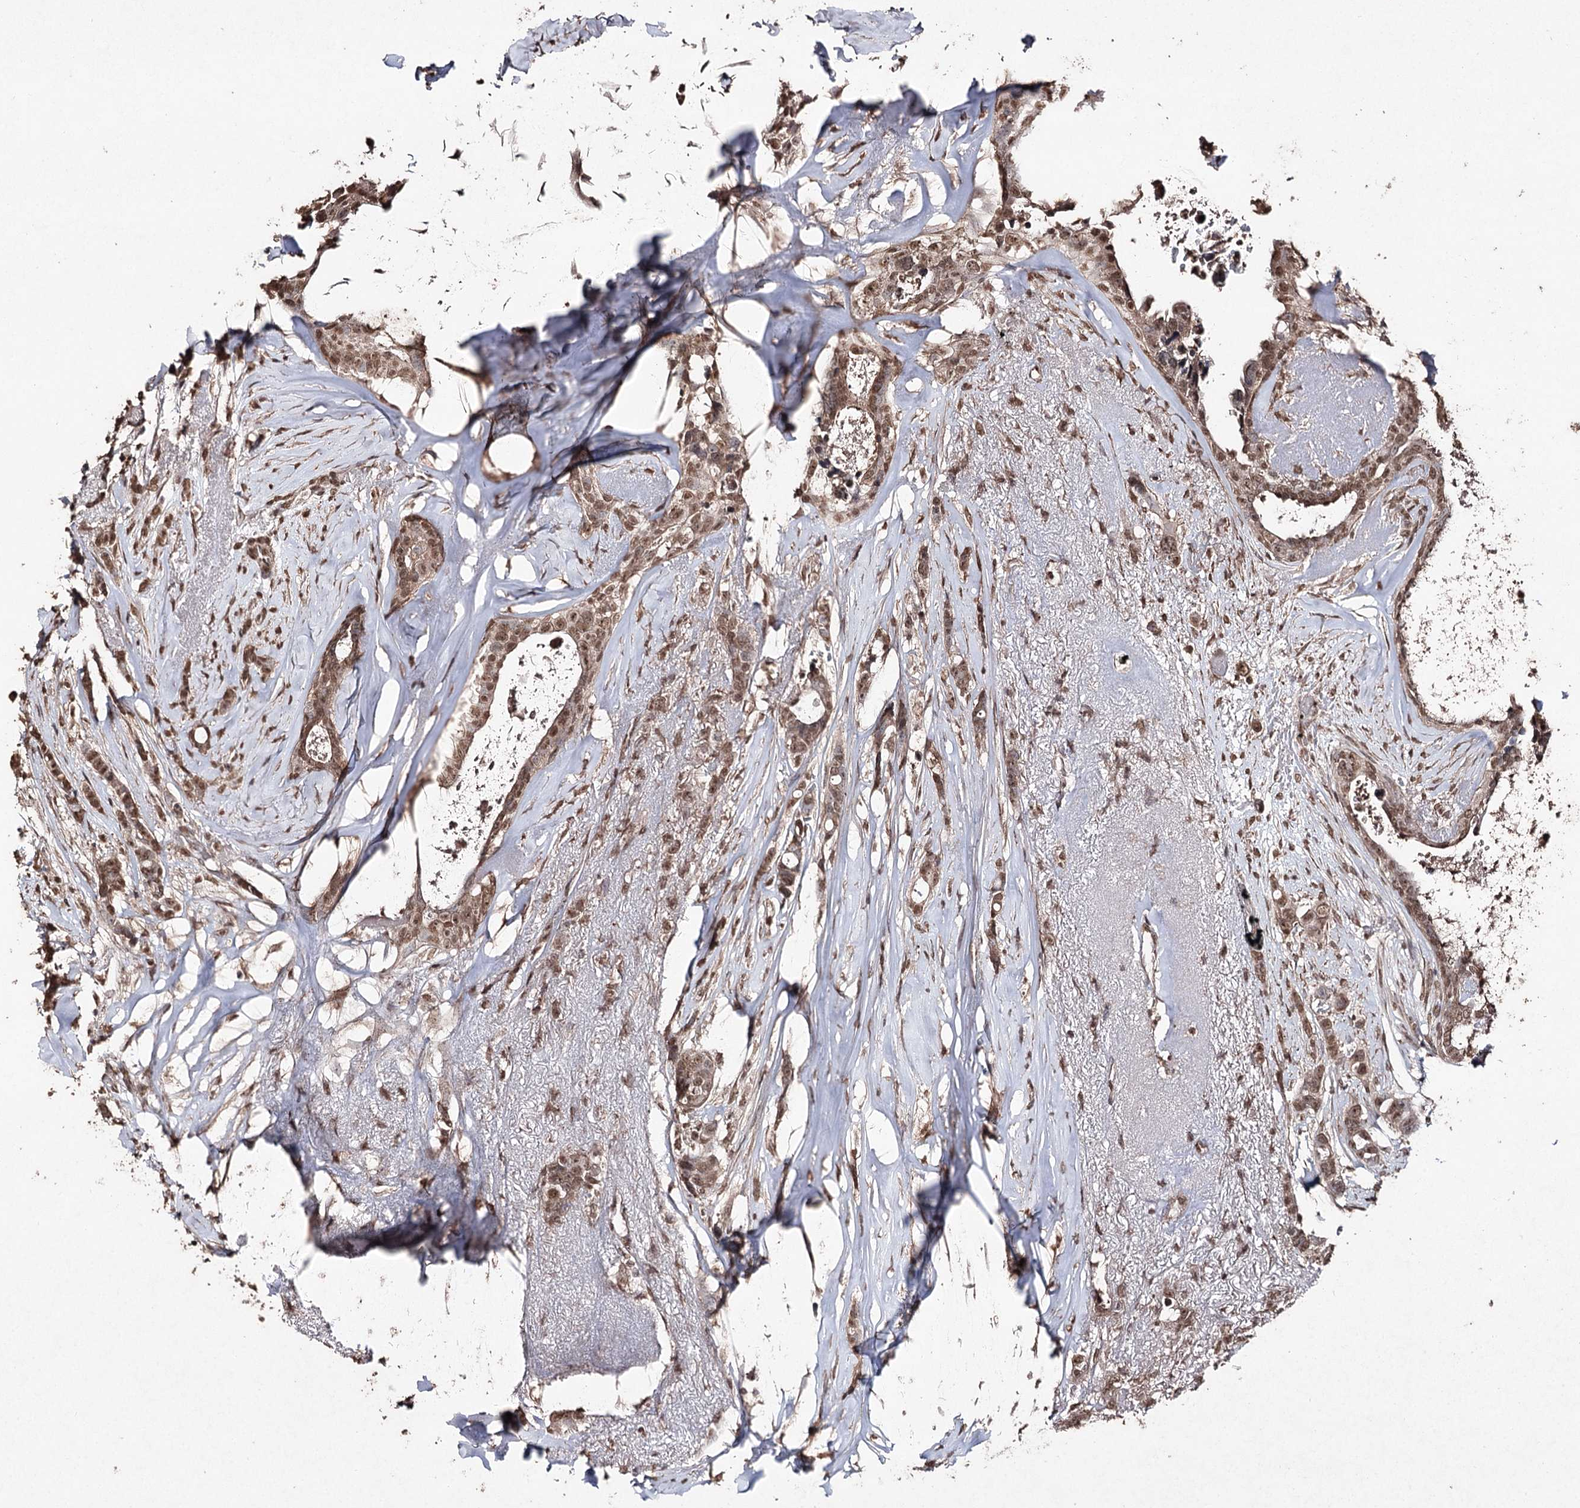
{"staining": {"intensity": "moderate", "quantity": ">75%", "location": "nuclear"}, "tissue": "breast cancer", "cell_type": "Tumor cells", "image_type": "cancer", "snomed": [{"axis": "morphology", "description": "Lobular carcinoma"}, {"axis": "topography", "description": "Breast"}], "caption": "Breast cancer was stained to show a protein in brown. There is medium levels of moderate nuclear positivity in about >75% of tumor cells.", "gene": "ATG14", "patient": {"sex": "female", "age": 51}}